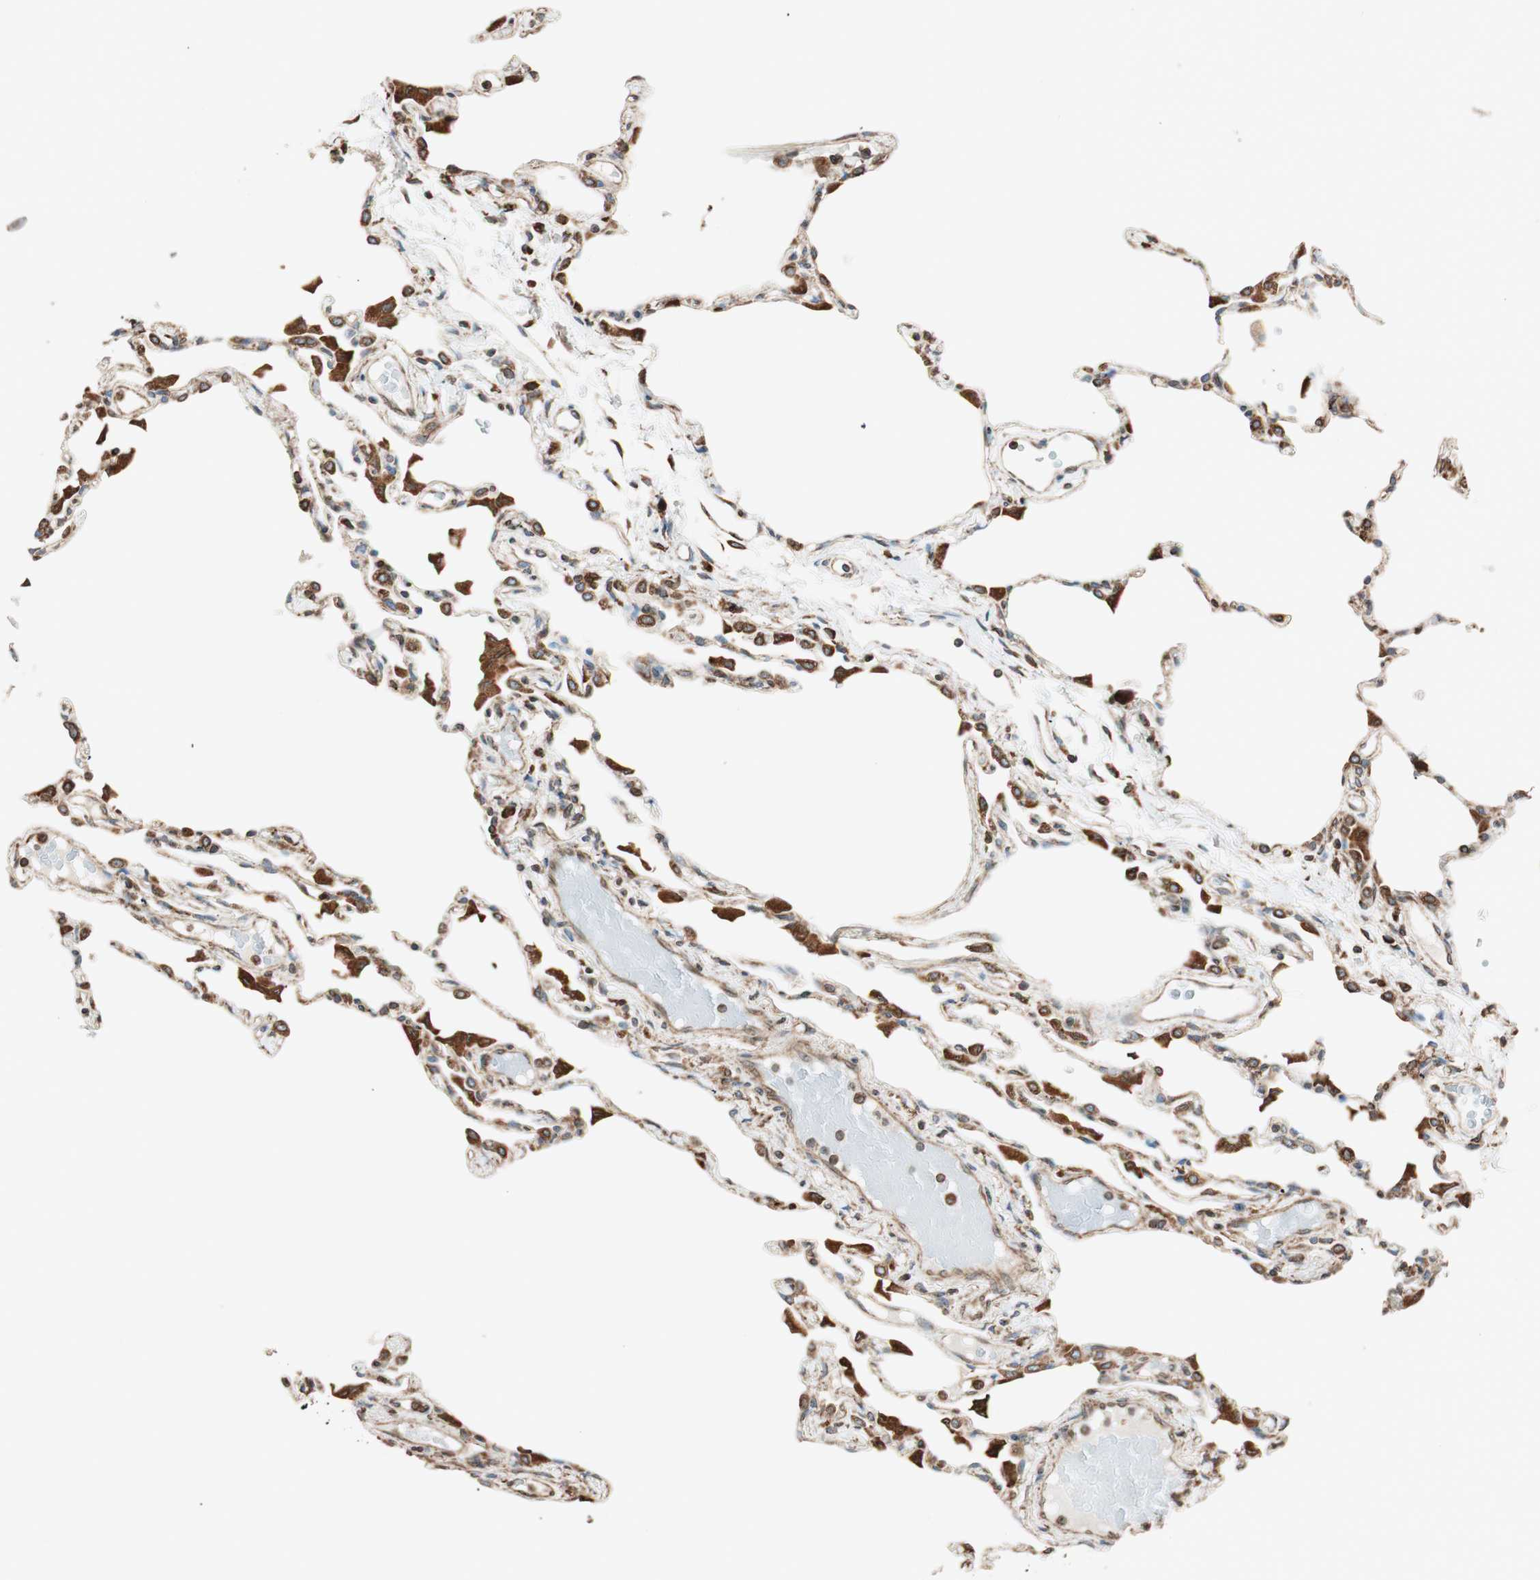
{"staining": {"intensity": "strong", "quantity": ">75%", "location": "cytoplasmic/membranous"}, "tissue": "lung", "cell_type": "Alveolar cells", "image_type": "normal", "snomed": [{"axis": "morphology", "description": "Normal tissue, NOS"}, {"axis": "topography", "description": "Lung"}], "caption": "Immunohistochemical staining of unremarkable lung shows >75% levels of strong cytoplasmic/membranous protein expression in about >75% of alveolar cells. (Brightfield microscopy of DAB IHC at high magnification).", "gene": "PRKCSH", "patient": {"sex": "female", "age": 49}}